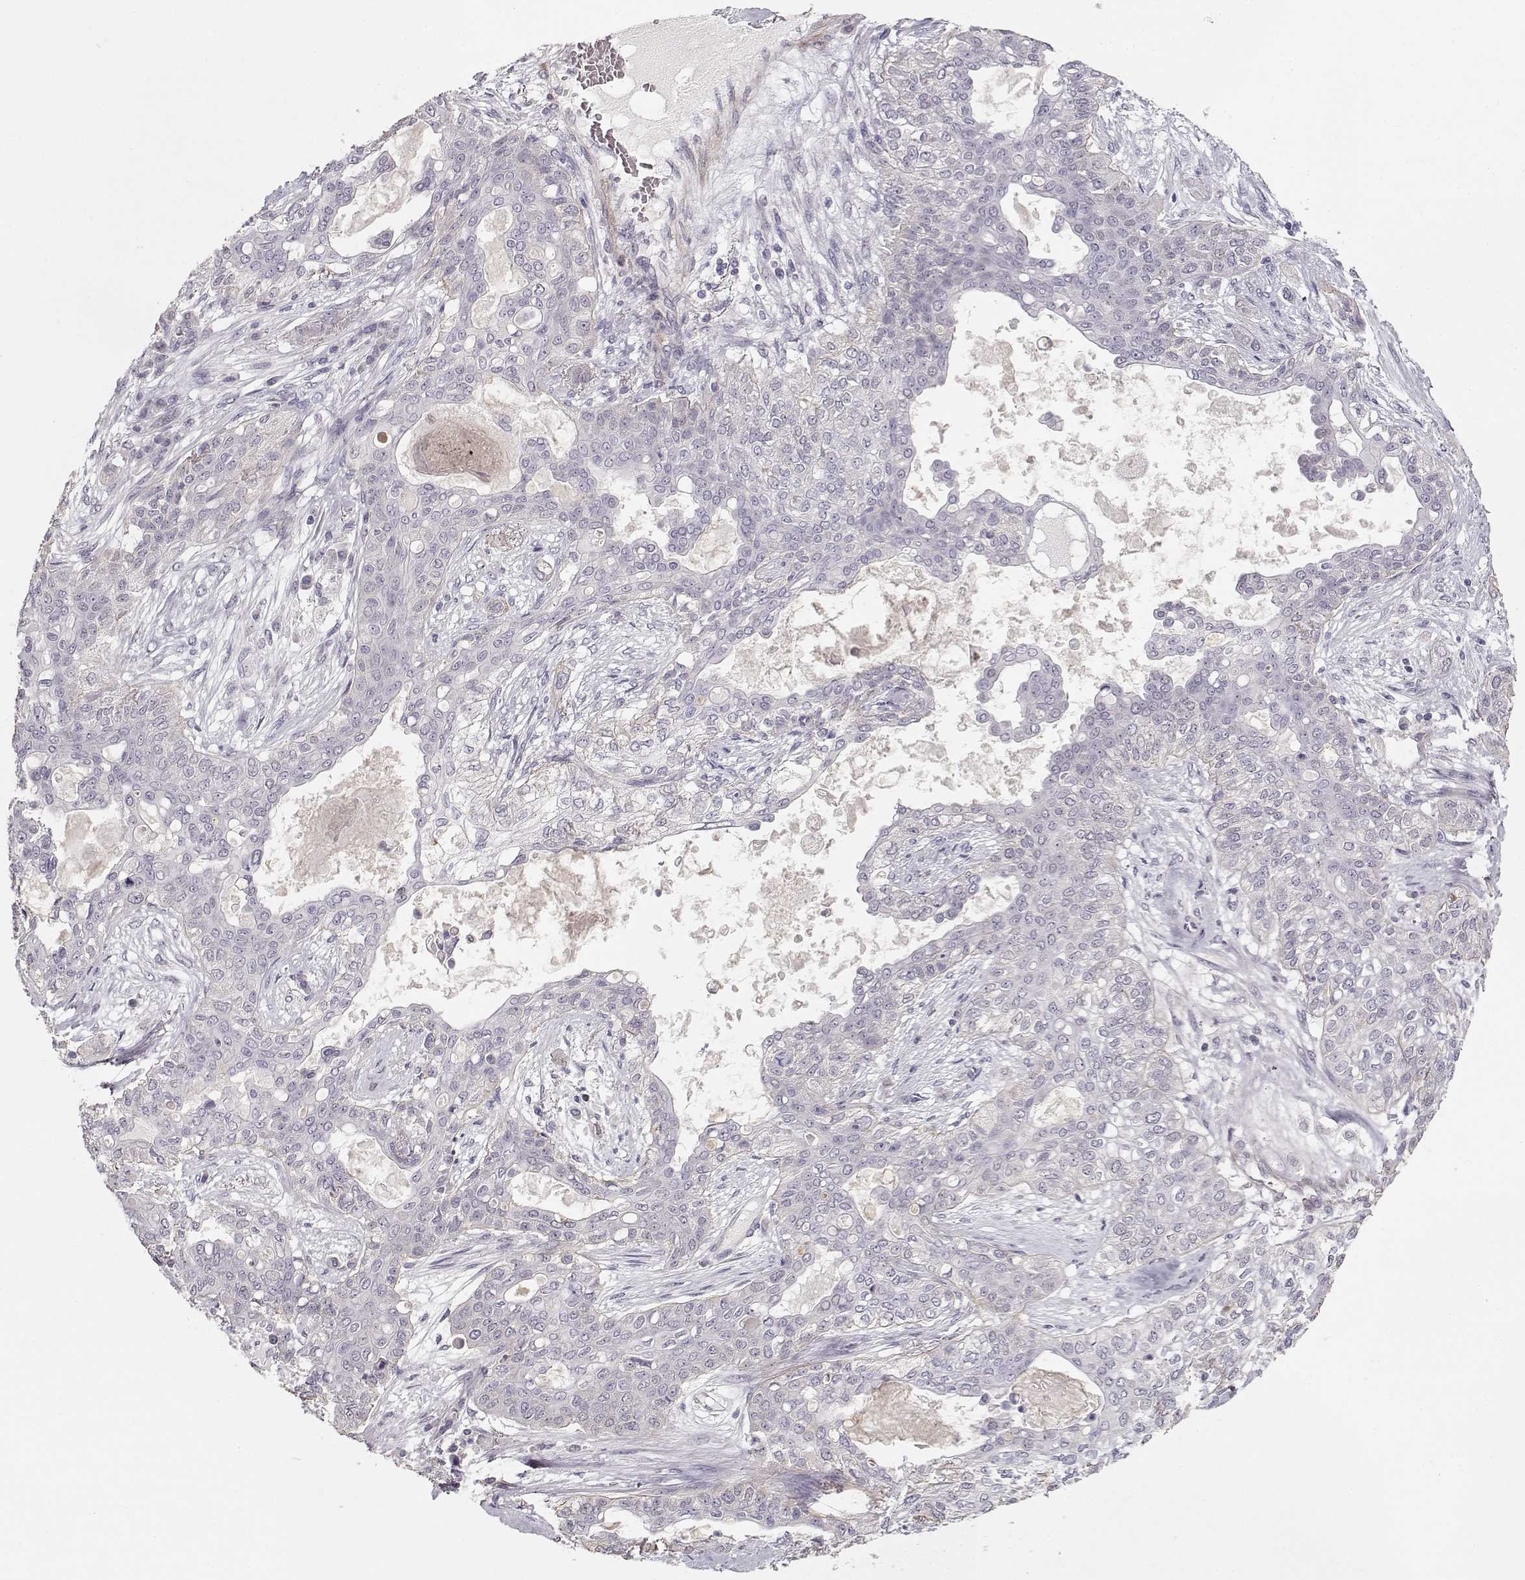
{"staining": {"intensity": "negative", "quantity": "none", "location": "none"}, "tissue": "lung cancer", "cell_type": "Tumor cells", "image_type": "cancer", "snomed": [{"axis": "morphology", "description": "Squamous cell carcinoma, NOS"}, {"axis": "topography", "description": "Lung"}], "caption": "Immunohistochemistry micrograph of human lung cancer stained for a protein (brown), which reveals no staining in tumor cells.", "gene": "LAMA5", "patient": {"sex": "female", "age": 70}}